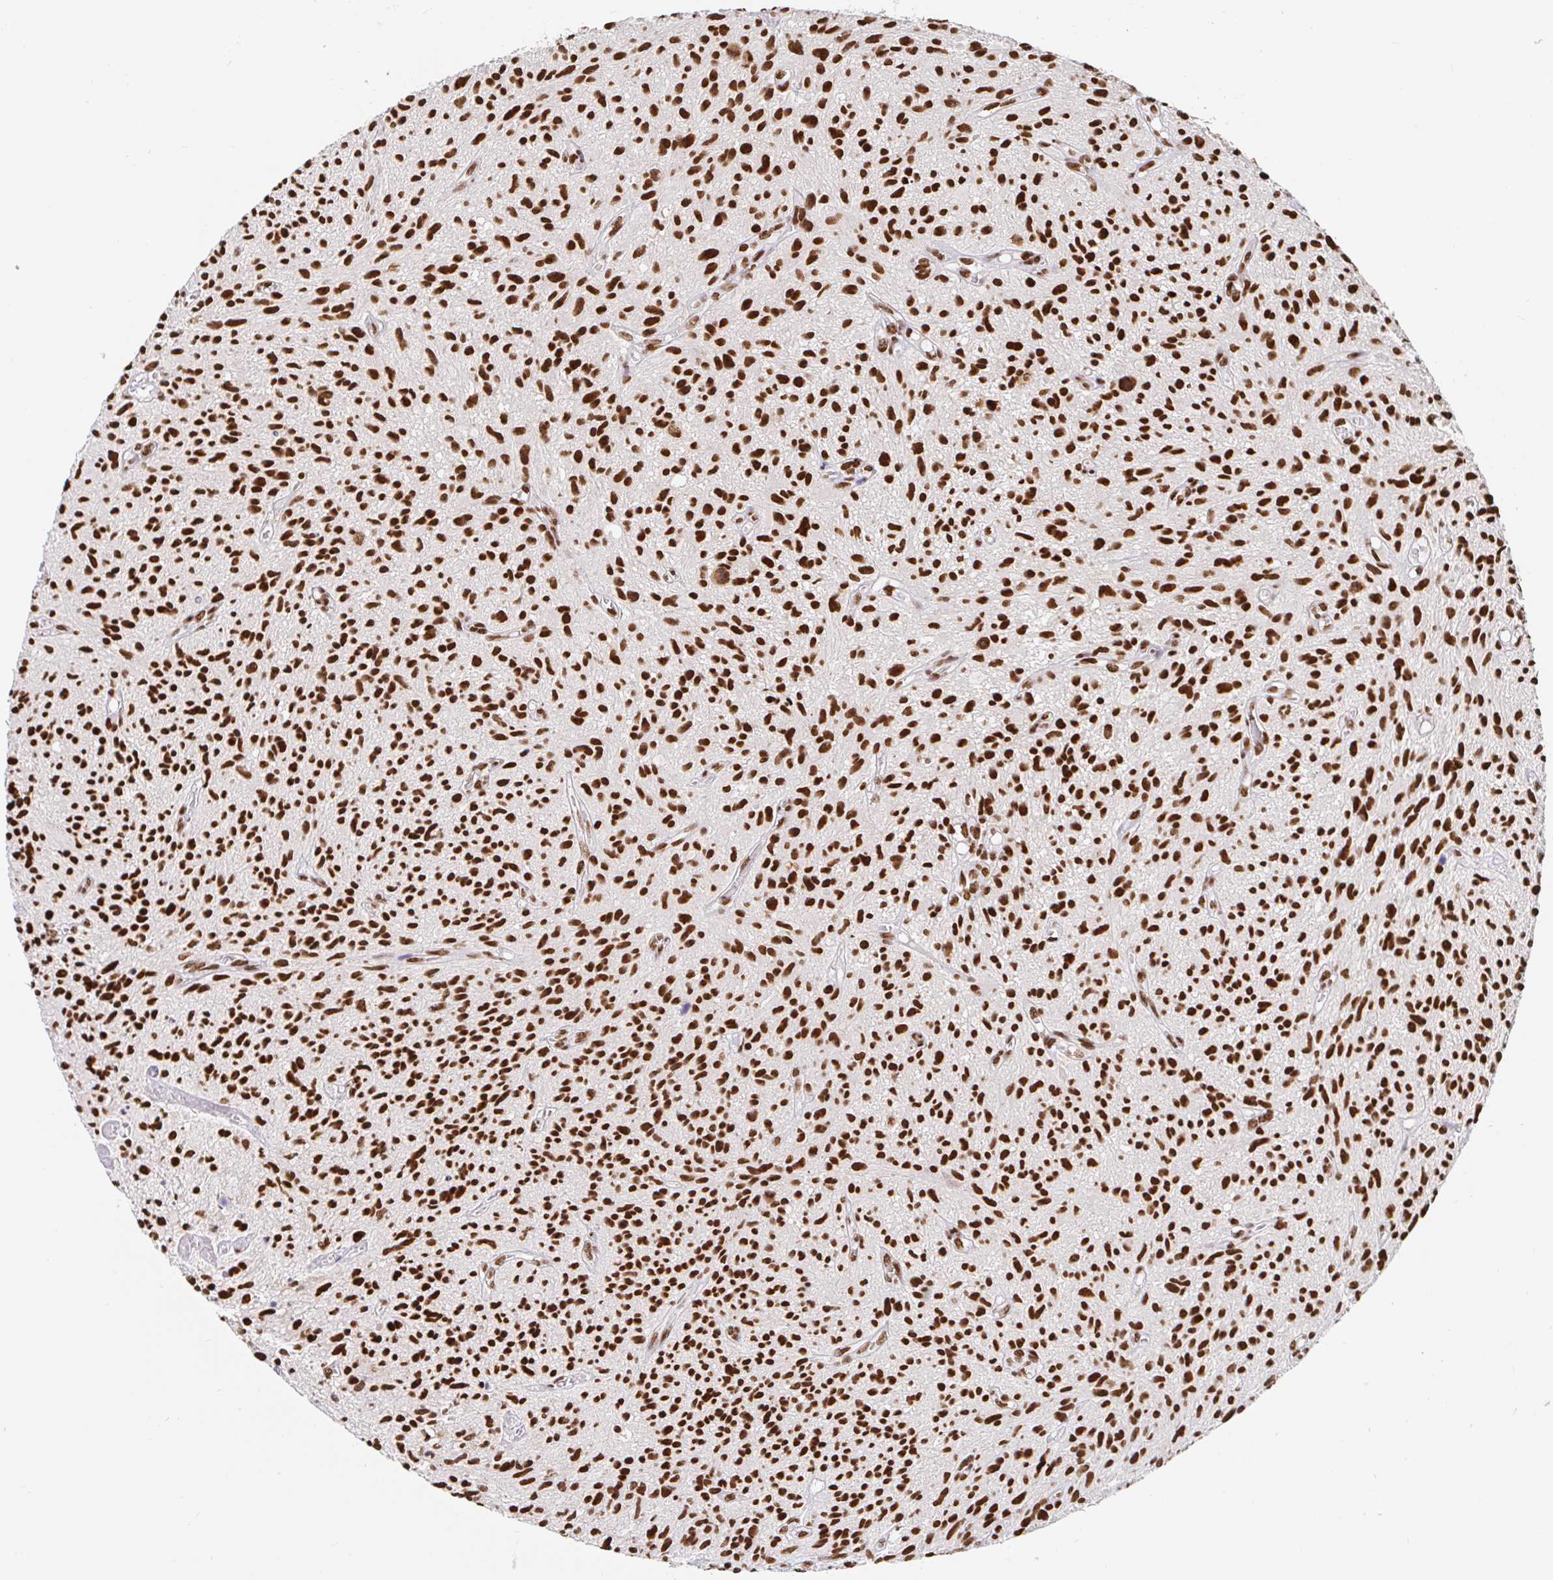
{"staining": {"intensity": "strong", "quantity": ">75%", "location": "nuclear"}, "tissue": "glioma", "cell_type": "Tumor cells", "image_type": "cancer", "snomed": [{"axis": "morphology", "description": "Glioma, malignant, High grade"}, {"axis": "topography", "description": "Brain"}], "caption": "Protein expression analysis of high-grade glioma (malignant) displays strong nuclear expression in about >75% of tumor cells.", "gene": "RBMX", "patient": {"sex": "male", "age": 75}}